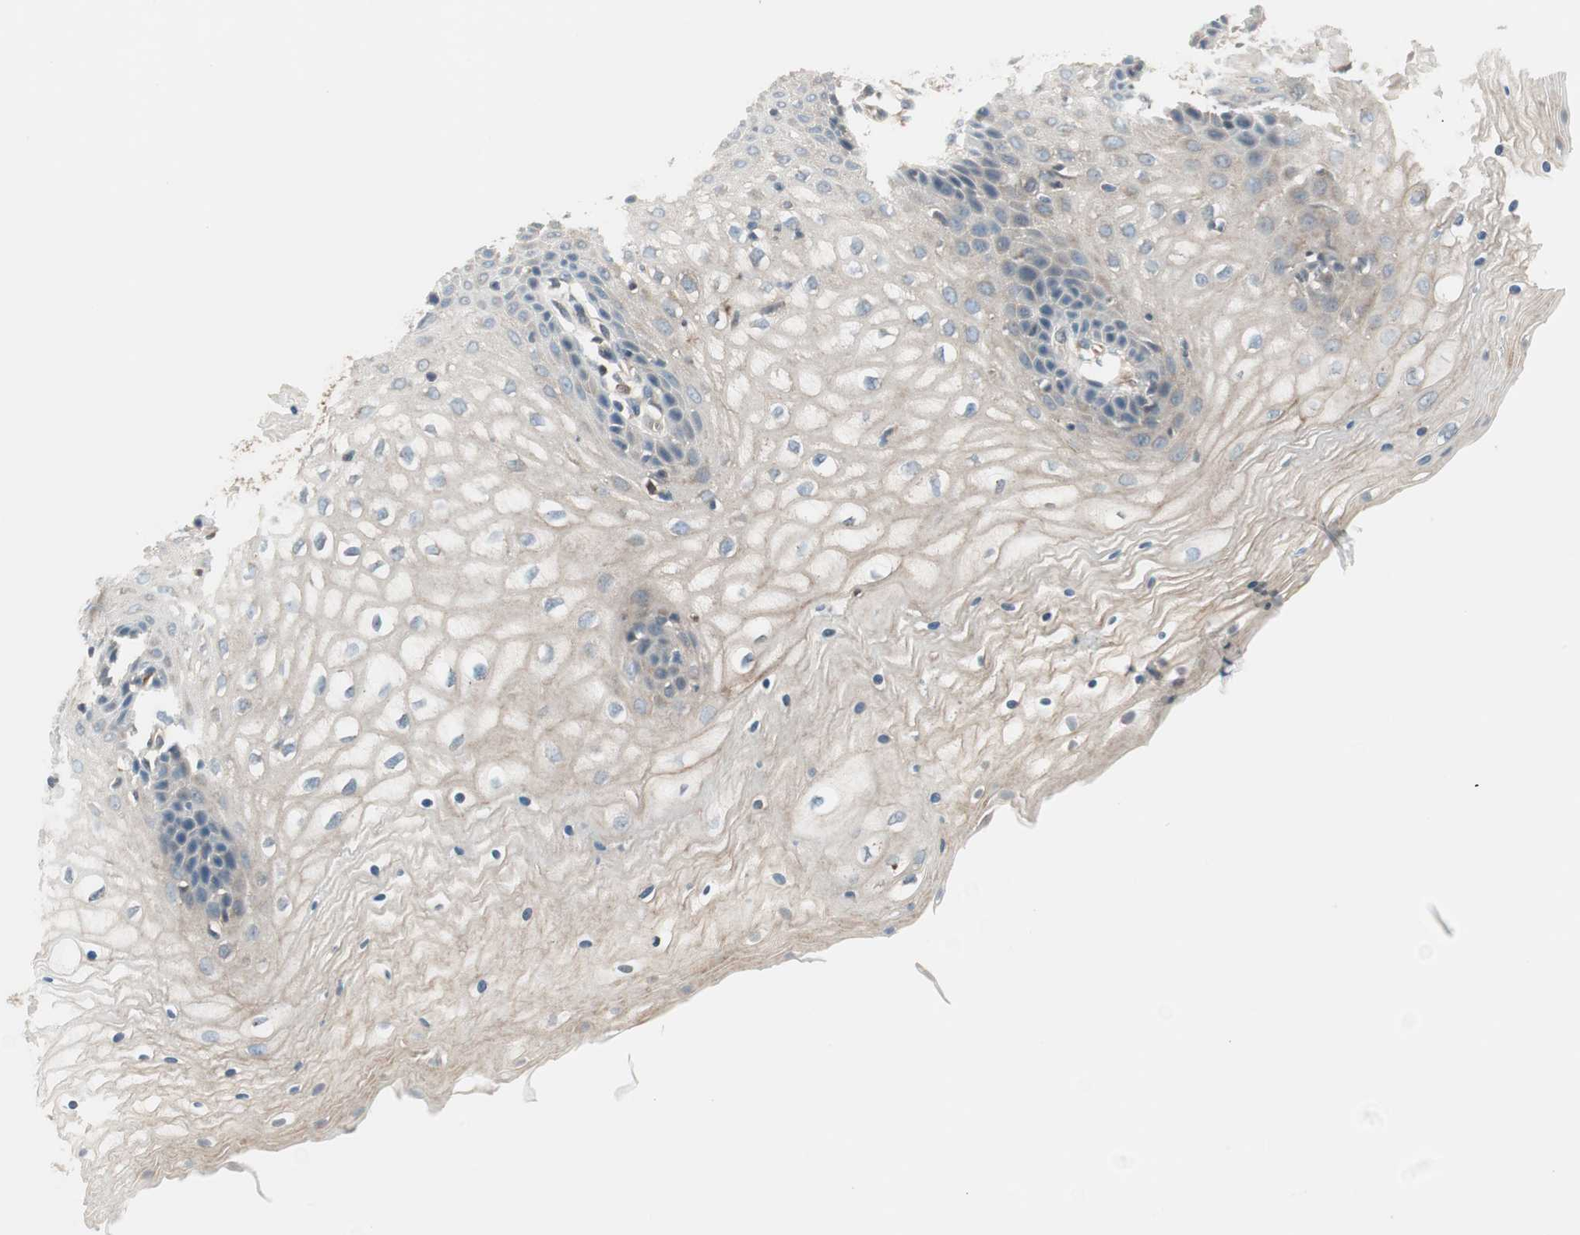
{"staining": {"intensity": "weak", "quantity": "<25%", "location": "cytoplasmic/membranous"}, "tissue": "vagina", "cell_type": "Squamous epithelial cells", "image_type": "normal", "snomed": [{"axis": "morphology", "description": "Normal tissue, NOS"}, {"axis": "topography", "description": "Vagina"}], "caption": "An image of vagina stained for a protein demonstrates no brown staining in squamous epithelial cells. Brightfield microscopy of immunohistochemistry stained with DAB (brown) and hematoxylin (blue), captured at high magnification.", "gene": "GALT", "patient": {"sex": "female", "age": 34}}